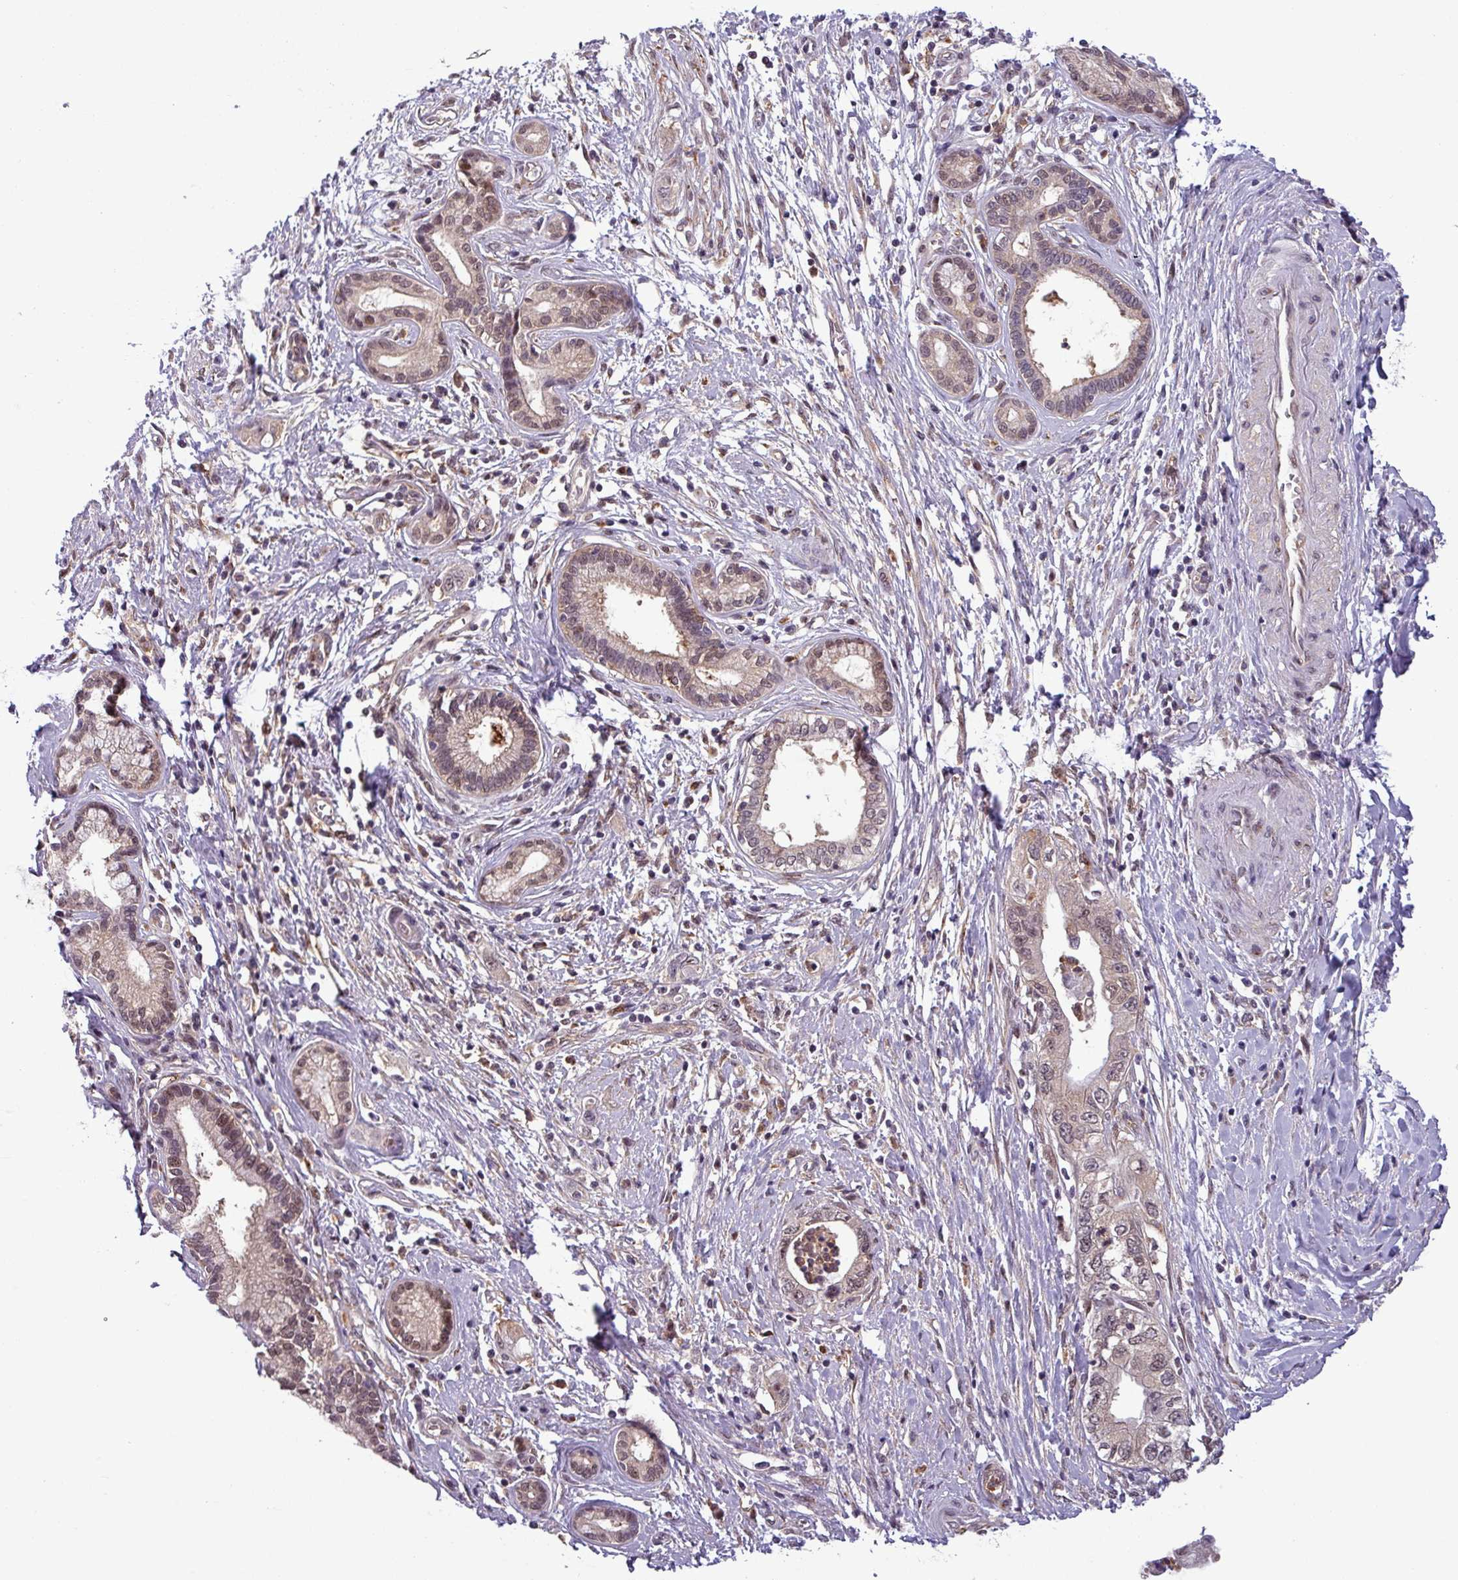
{"staining": {"intensity": "weak", "quantity": ">75%", "location": "nuclear"}, "tissue": "pancreatic cancer", "cell_type": "Tumor cells", "image_type": "cancer", "snomed": [{"axis": "morphology", "description": "Adenocarcinoma, NOS"}, {"axis": "topography", "description": "Pancreas"}], "caption": "Approximately >75% of tumor cells in human adenocarcinoma (pancreatic) reveal weak nuclear protein staining as visualized by brown immunohistochemical staining.", "gene": "NPFFR1", "patient": {"sex": "female", "age": 73}}